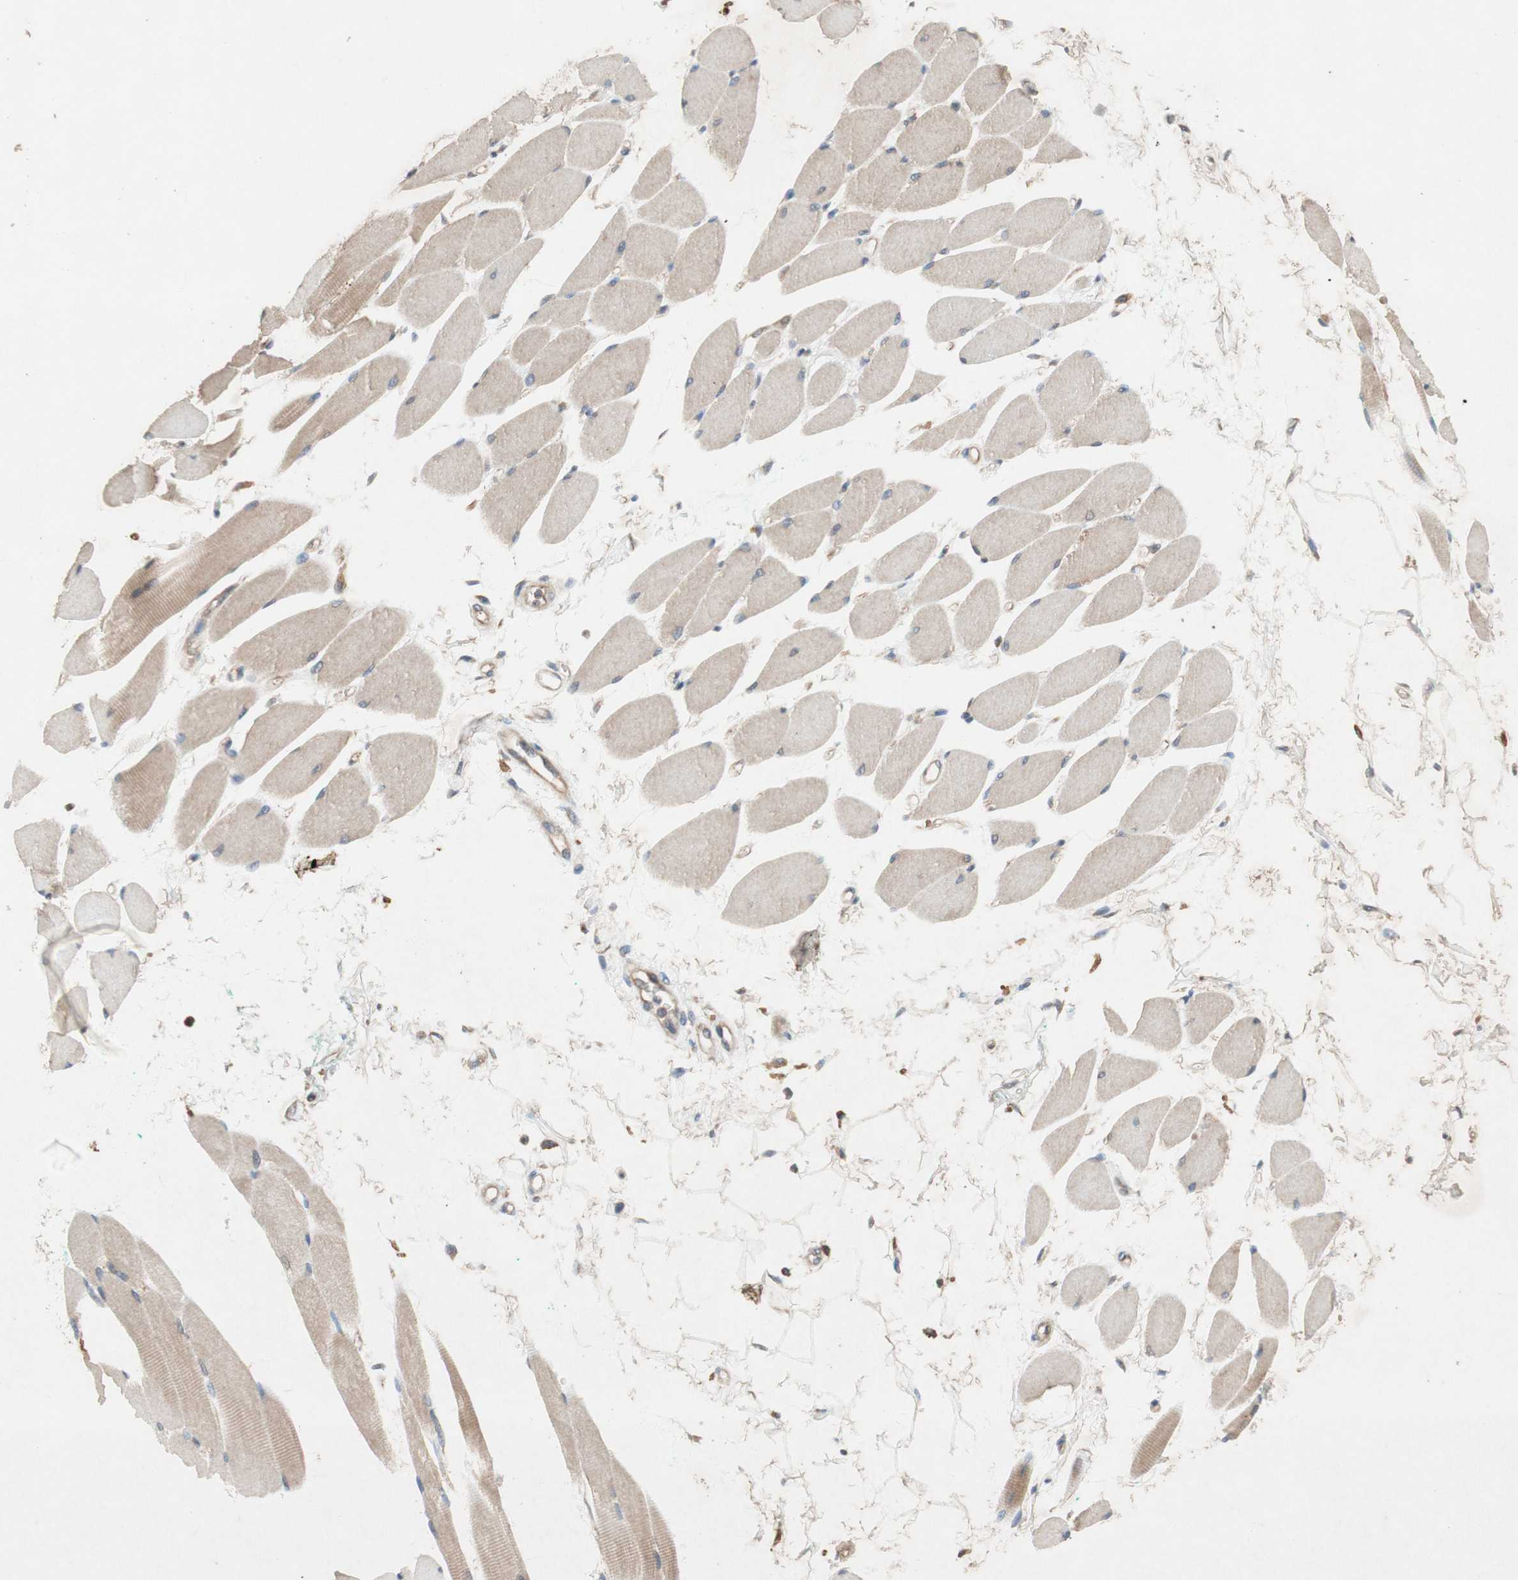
{"staining": {"intensity": "weak", "quantity": "25%-75%", "location": "cytoplasmic/membranous"}, "tissue": "skeletal muscle", "cell_type": "Myocytes", "image_type": "normal", "snomed": [{"axis": "morphology", "description": "Normal tissue, NOS"}, {"axis": "topography", "description": "Skeletal muscle"}, {"axis": "topography", "description": "Oral tissue"}, {"axis": "topography", "description": "Peripheral nerve tissue"}], "caption": "Immunohistochemical staining of unremarkable human skeletal muscle exhibits 25%-75% levels of weak cytoplasmic/membranous protein positivity in approximately 25%-75% of myocytes.", "gene": "SOCS2", "patient": {"sex": "female", "age": 84}}